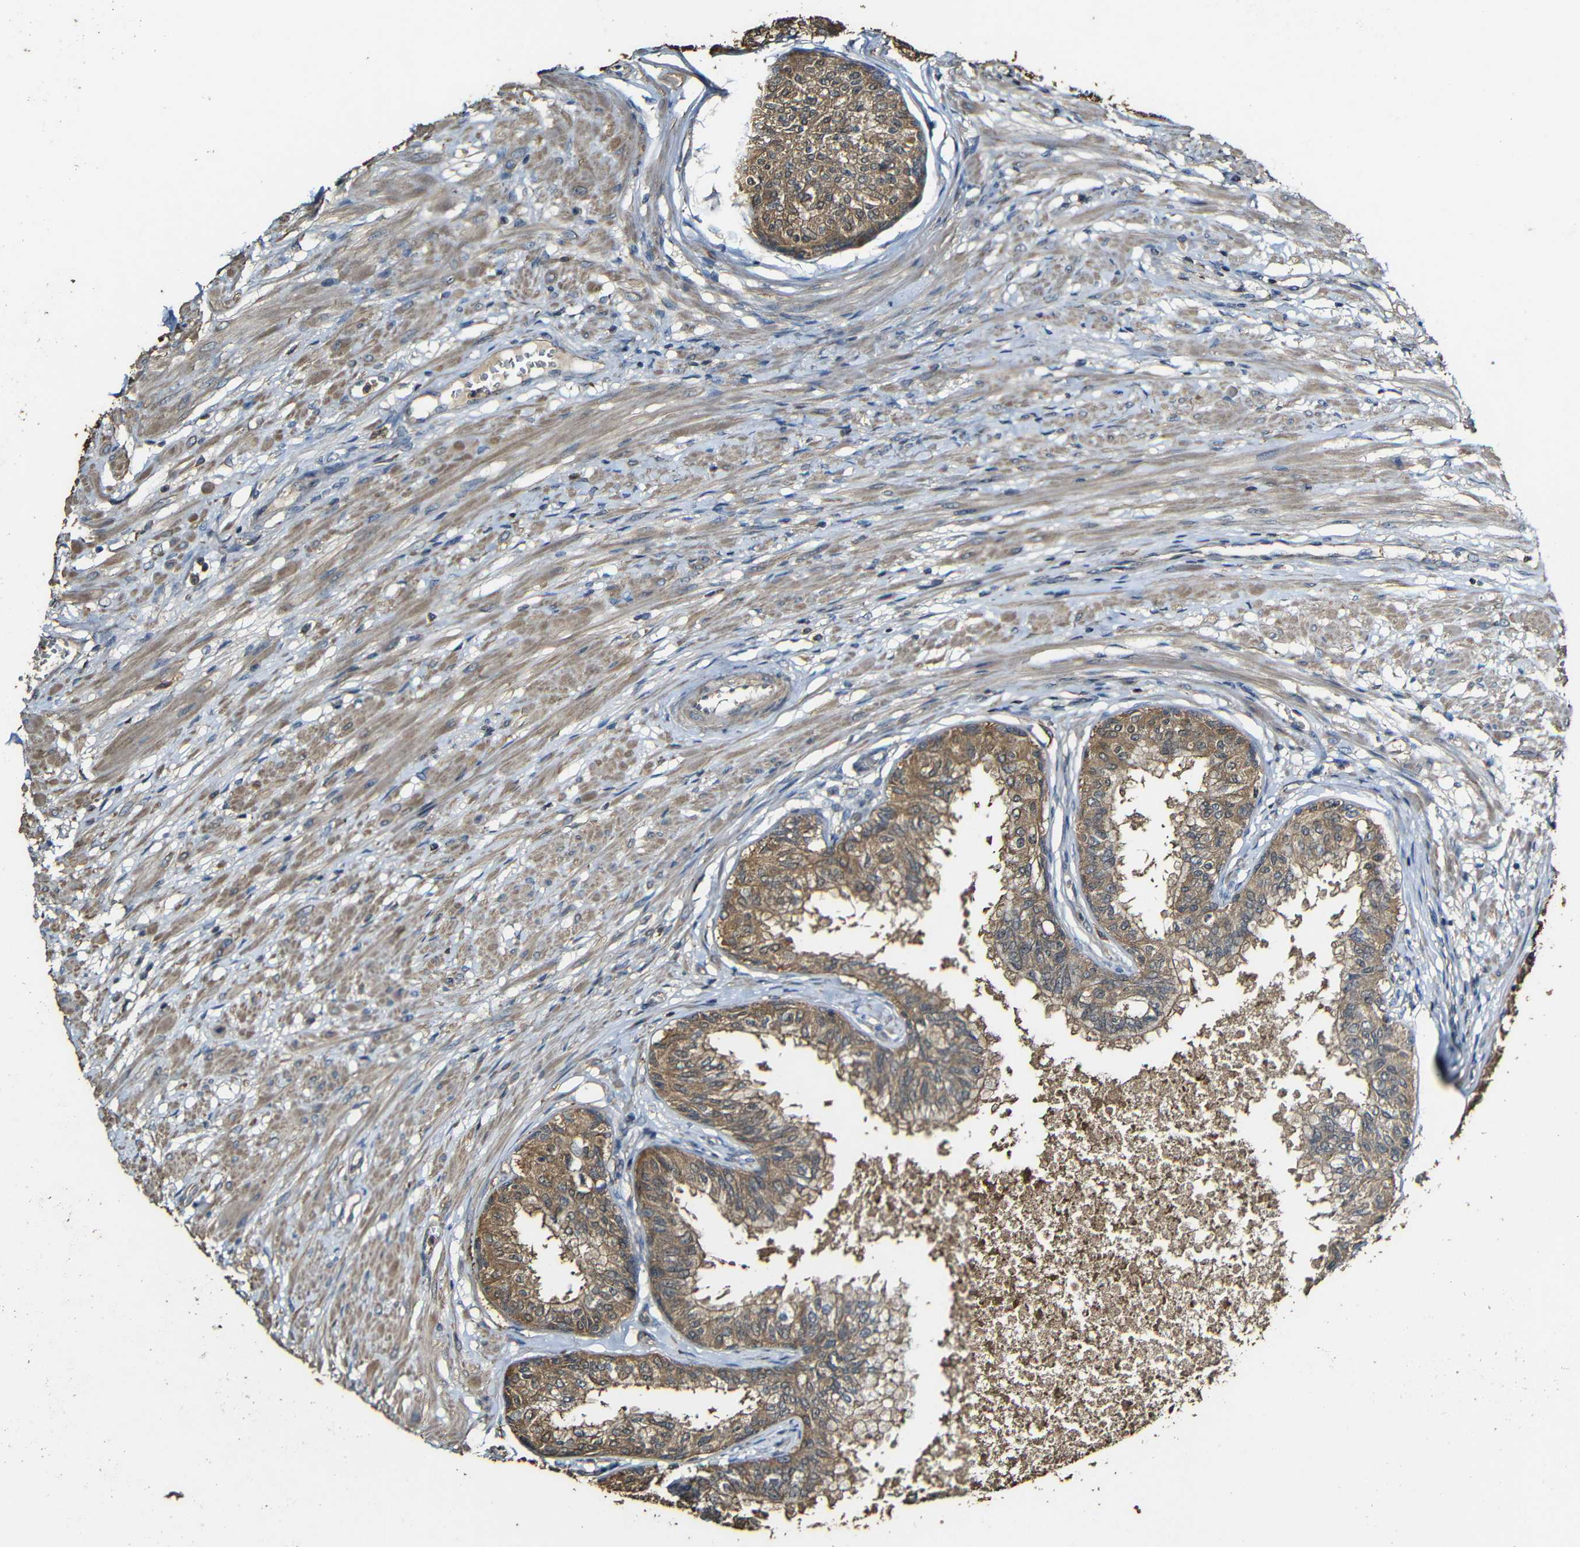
{"staining": {"intensity": "moderate", "quantity": ">75%", "location": "cytoplasmic/membranous"}, "tissue": "prostate", "cell_type": "Glandular cells", "image_type": "normal", "snomed": [{"axis": "morphology", "description": "Normal tissue, NOS"}, {"axis": "topography", "description": "Prostate"}, {"axis": "topography", "description": "Seminal veicle"}], "caption": "A high-resolution image shows immunohistochemistry (IHC) staining of unremarkable prostate, which reveals moderate cytoplasmic/membranous staining in about >75% of glandular cells.", "gene": "CASP8", "patient": {"sex": "male", "age": 60}}